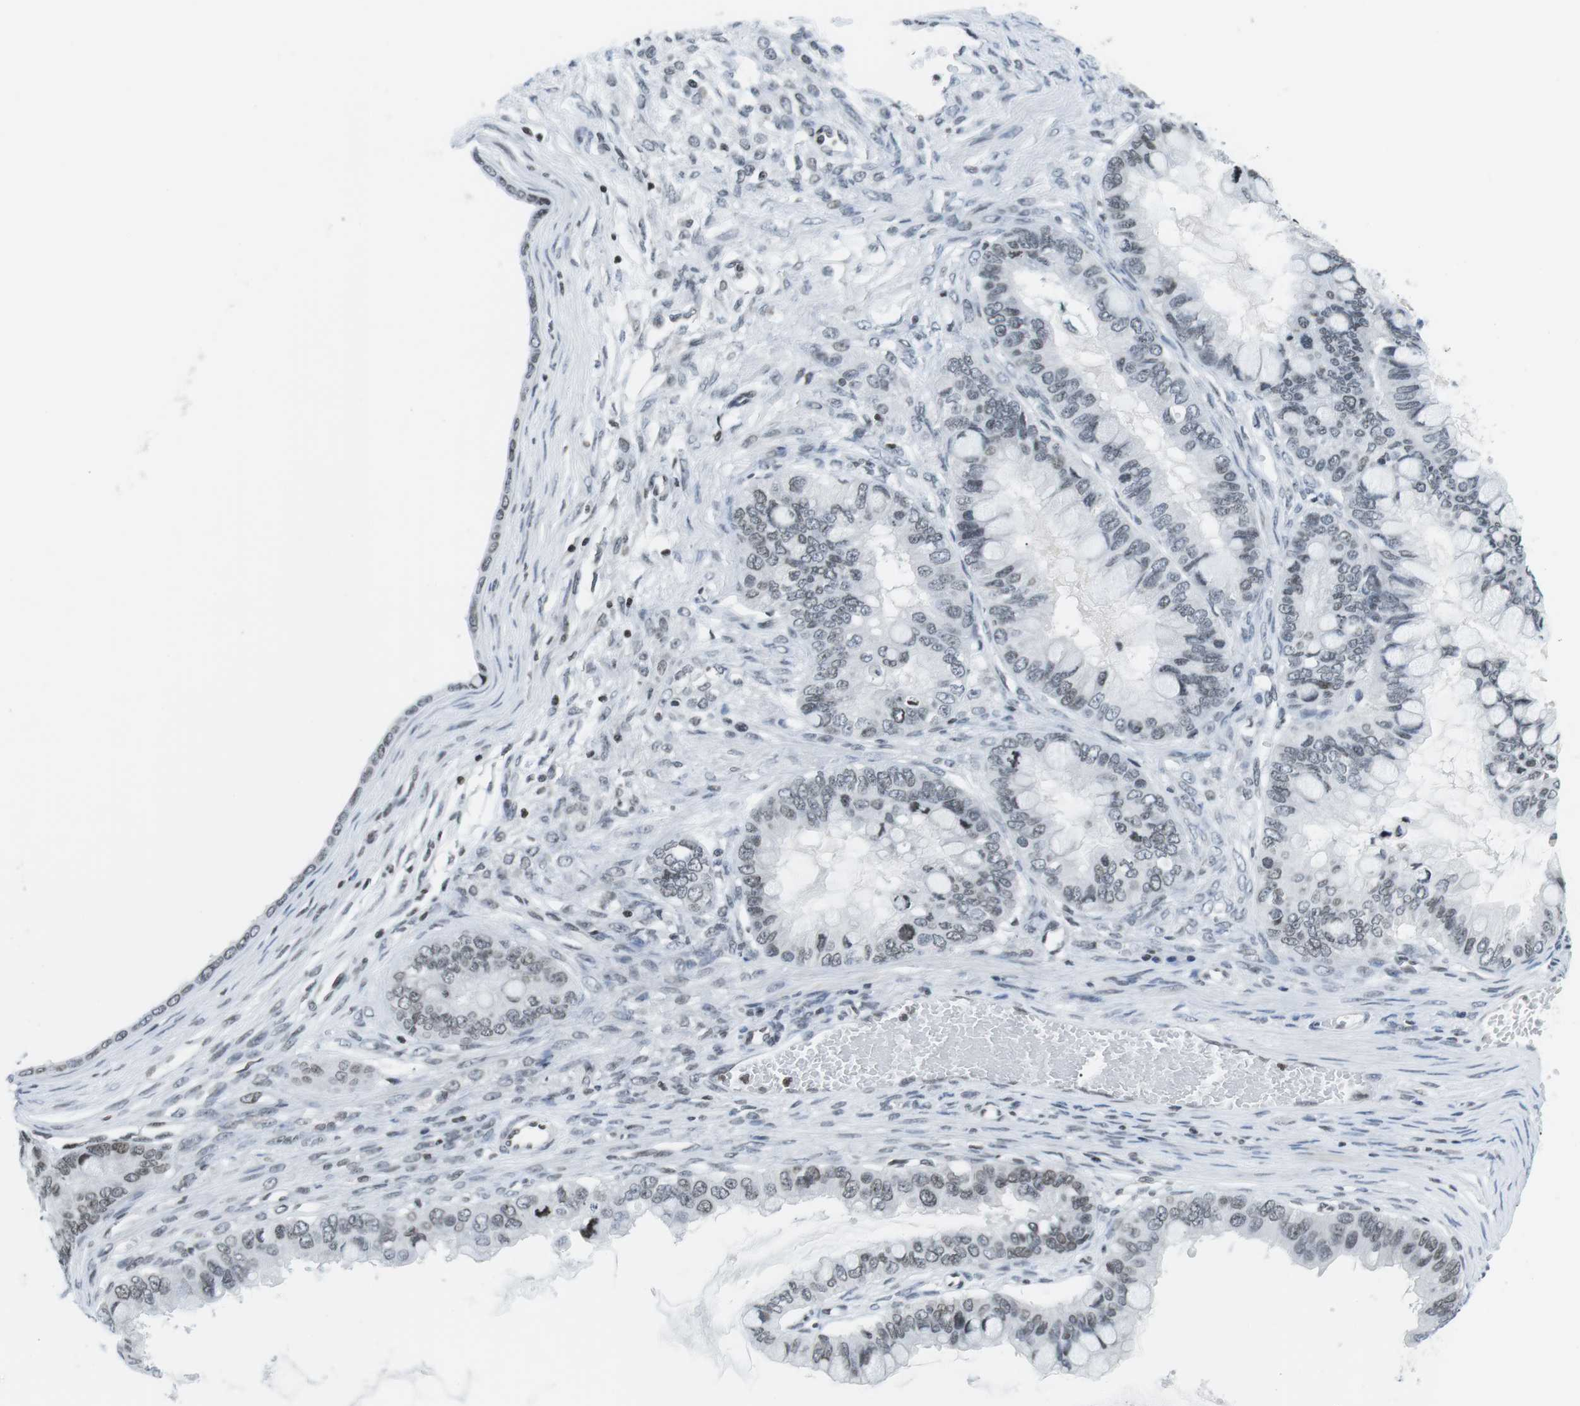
{"staining": {"intensity": "weak", "quantity": "<25%", "location": "nuclear"}, "tissue": "ovarian cancer", "cell_type": "Tumor cells", "image_type": "cancer", "snomed": [{"axis": "morphology", "description": "Cystadenocarcinoma, mucinous, NOS"}, {"axis": "topography", "description": "Ovary"}], "caption": "High magnification brightfield microscopy of ovarian cancer (mucinous cystadenocarcinoma) stained with DAB (brown) and counterstained with hematoxylin (blue): tumor cells show no significant staining.", "gene": "E2F2", "patient": {"sex": "female", "age": 80}}